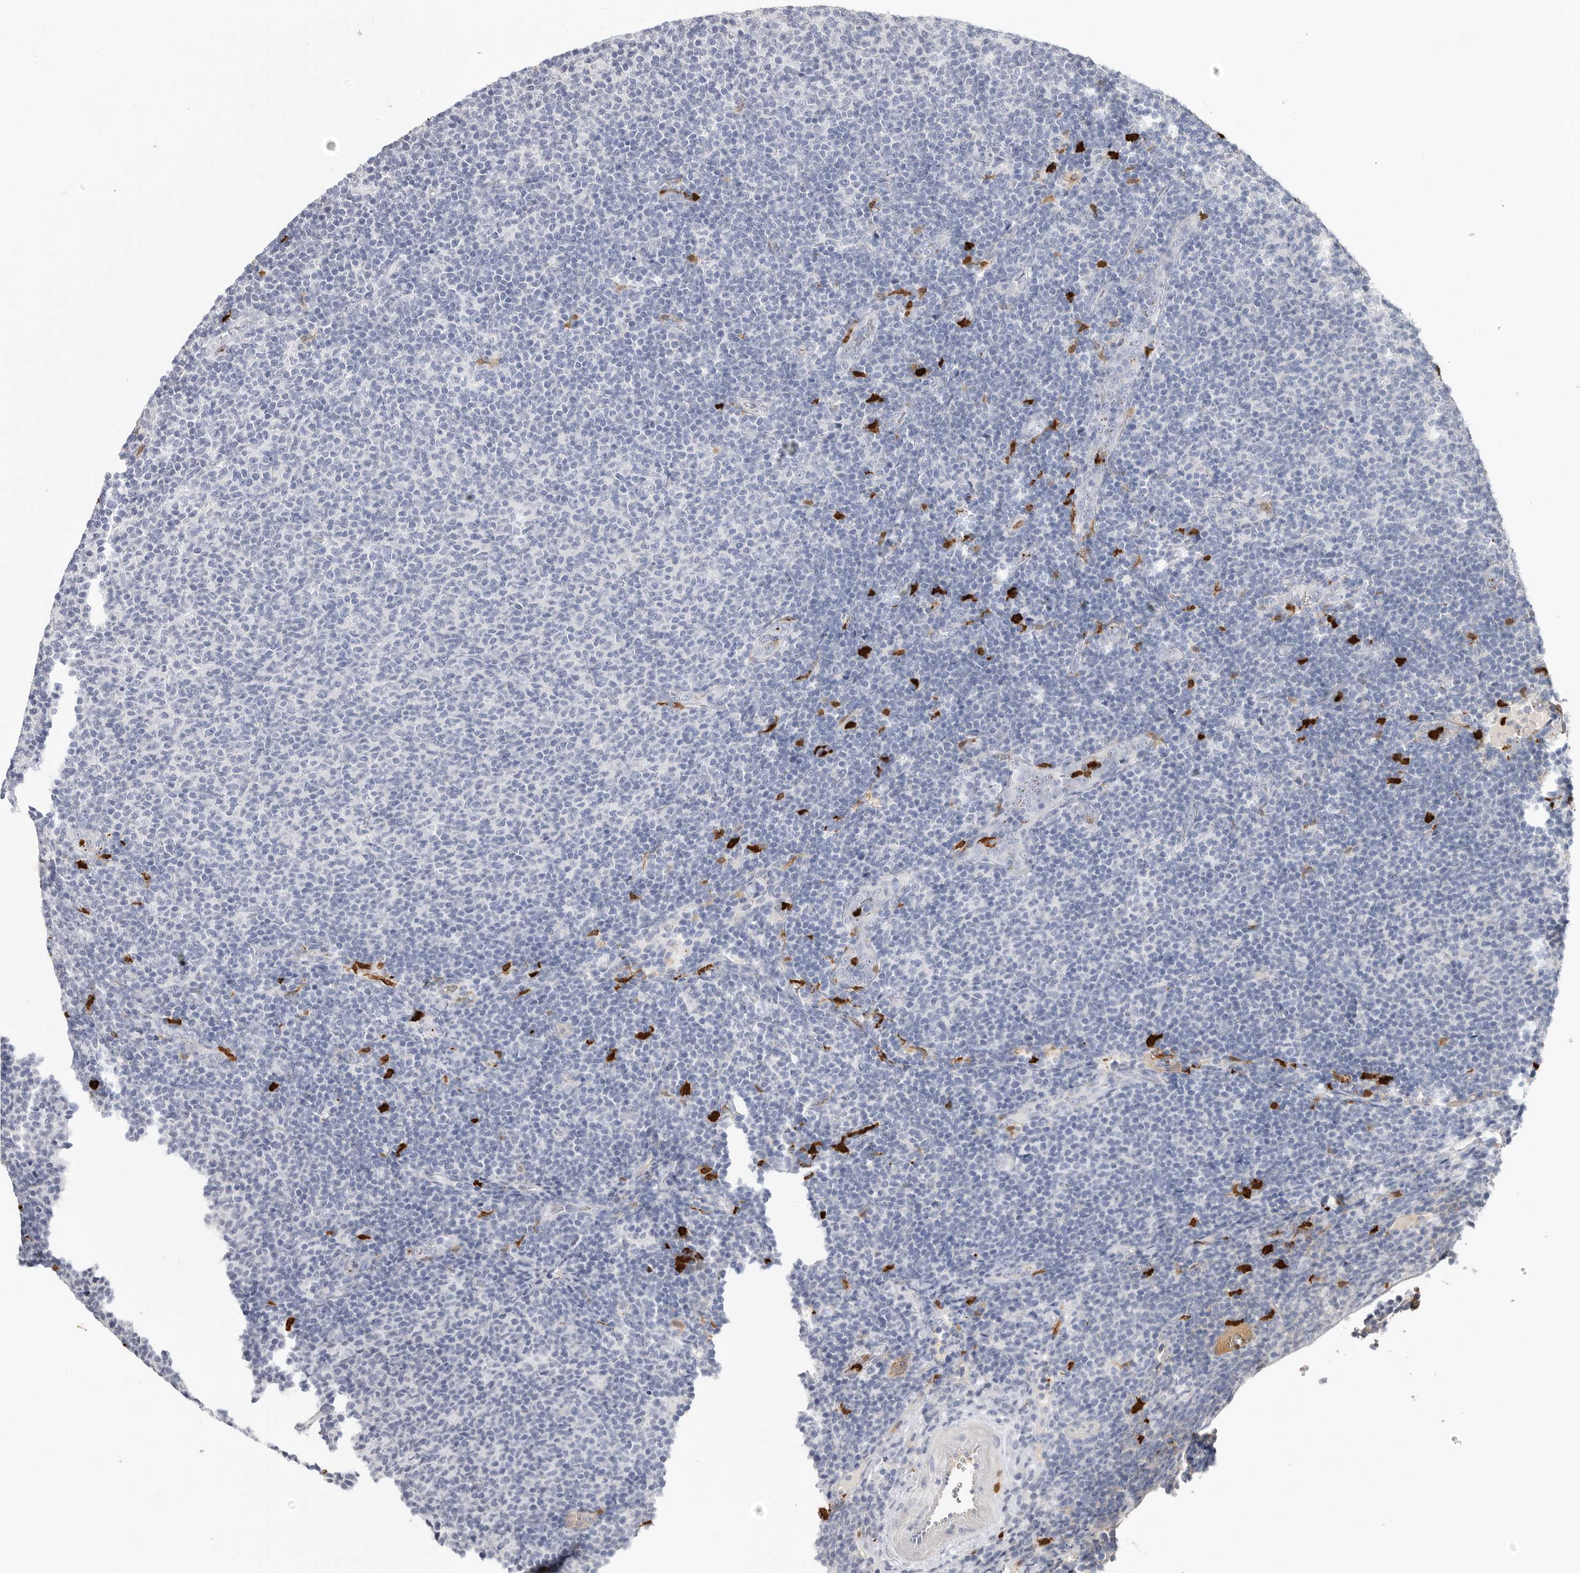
{"staining": {"intensity": "negative", "quantity": "none", "location": "none"}, "tissue": "lymphoma", "cell_type": "Tumor cells", "image_type": "cancer", "snomed": [{"axis": "morphology", "description": "Malignant lymphoma, non-Hodgkin's type, Low grade"}, {"axis": "topography", "description": "Lymph node"}], "caption": "Malignant lymphoma, non-Hodgkin's type (low-grade) was stained to show a protein in brown. There is no significant expression in tumor cells.", "gene": "CYB561D1", "patient": {"sex": "male", "age": 66}}